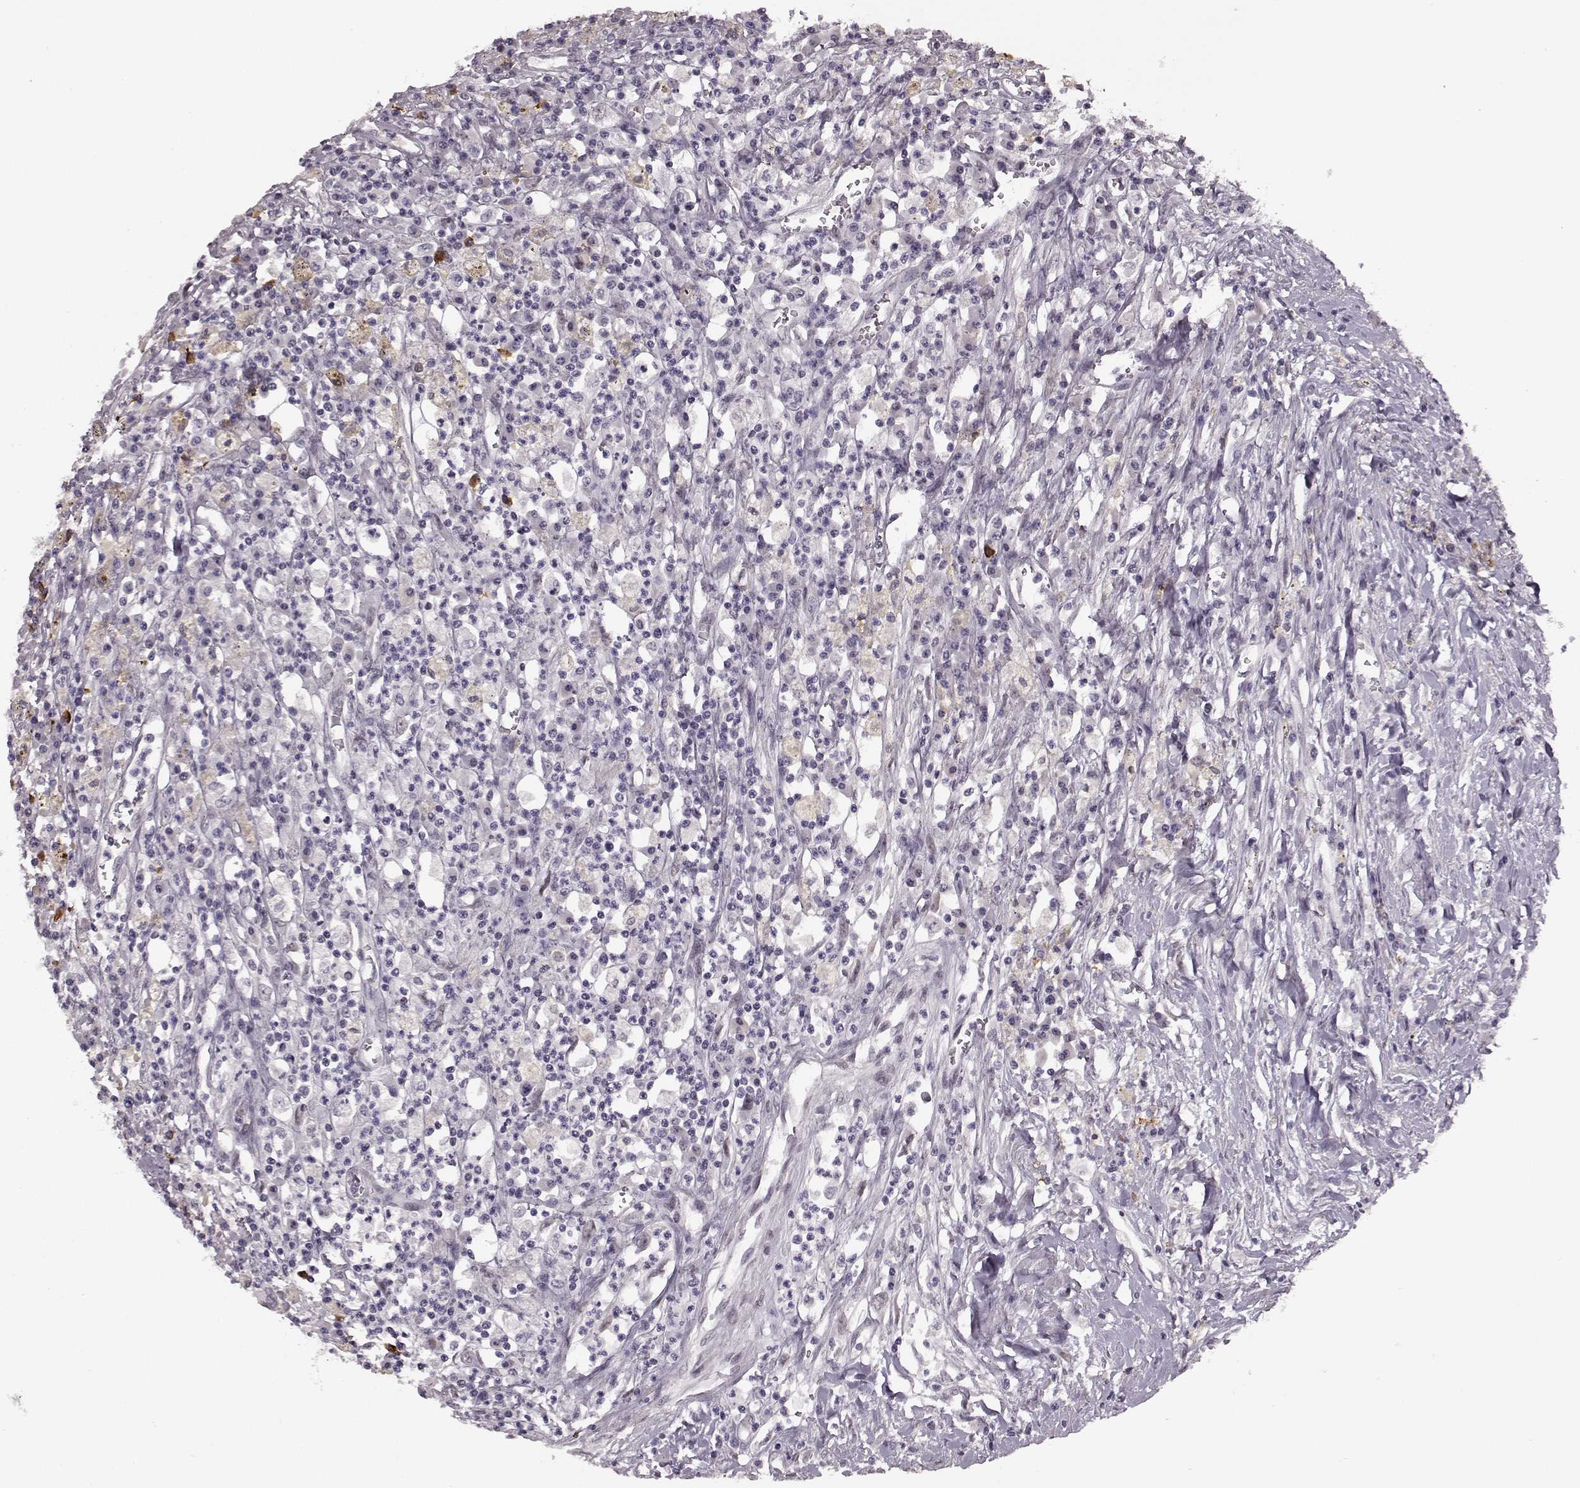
{"staining": {"intensity": "negative", "quantity": "none", "location": "none"}, "tissue": "colorectal cancer", "cell_type": "Tumor cells", "image_type": "cancer", "snomed": [{"axis": "morphology", "description": "Adenocarcinoma, NOS"}, {"axis": "topography", "description": "Rectum"}], "caption": "This is a photomicrograph of immunohistochemistry (IHC) staining of colorectal cancer (adenocarcinoma), which shows no positivity in tumor cells.", "gene": "STX1B", "patient": {"sex": "male", "age": 54}}